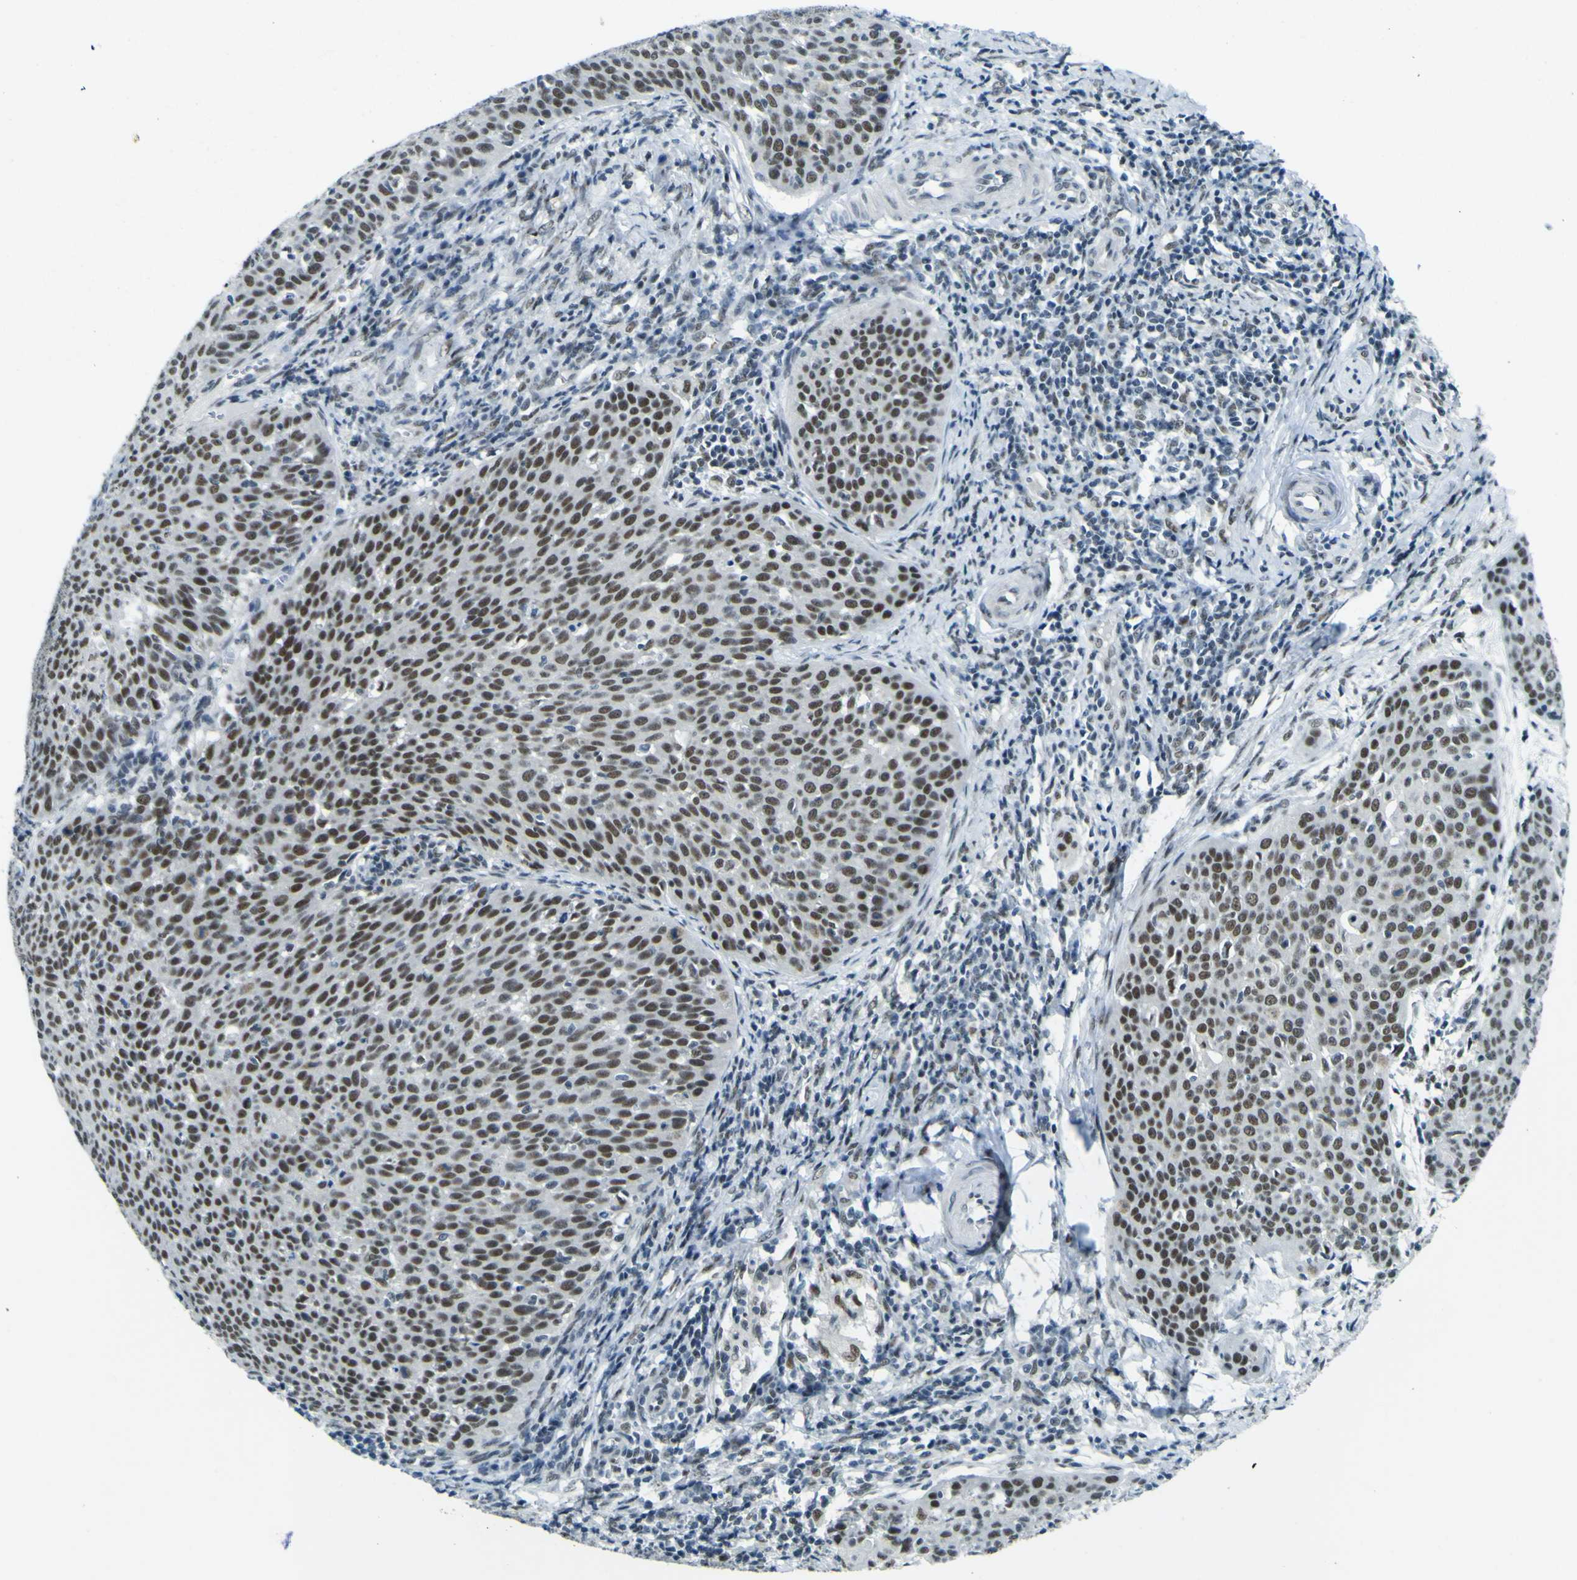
{"staining": {"intensity": "moderate", "quantity": ">75%", "location": "nuclear"}, "tissue": "cervical cancer", "cell_type": "Tumor cells", "image_type": "cancer", "snomed": [{"axis": "morphology", "description": "Squamous cell carcinoma, NOS"}, {"axis": "topography", "description": "Cervix"}], "caption": "A histopathology image of human cervical cancer (squamous cell carcinoma) stained for a protein reveals moderate nuclear brown staining in tumor cells. The protein is shown in brown color, while the nuclei are stained blue.", "gene": "CEBPG", "patient": {"sex": "female", "age": 38}}